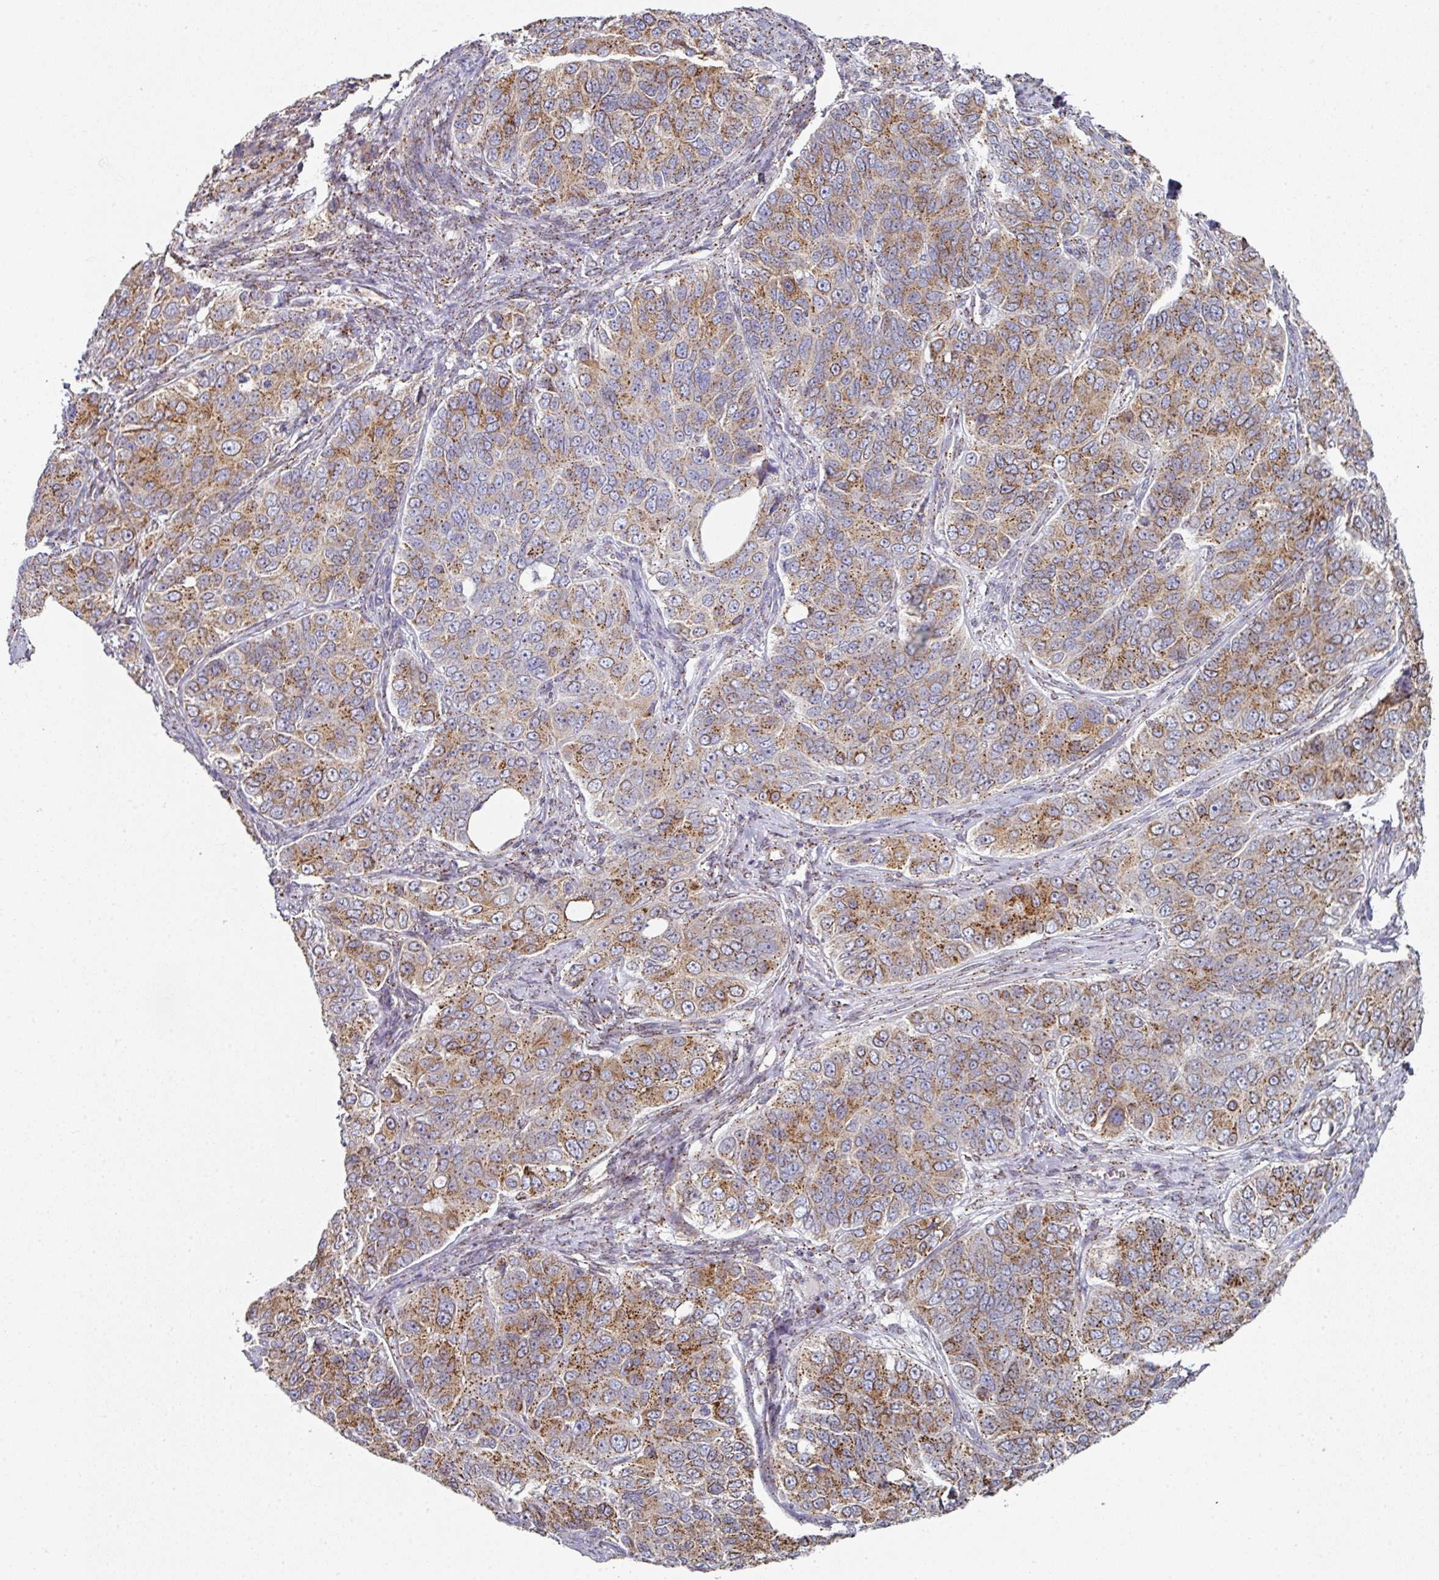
{"staining": {"intensity": "moderate", "quantity": ">75%", "location": "cytoplasmic/membranous"}, "tissue": "ovarian cancer", "cell_type": "Tumor cells", "image_type": "cancer", "snomed": [{"axis": "morphology", "description": "Carcinoma, endometroid"}, {"axis": "topography", "description": "Ovary"}], "caption": "Moderate cytoplasmic/membranous expression is seen in approximately >75% of tumor cells in endometroid carcinoma (ovarian).", "gene": "CCDC85B", "patient": {"sex": "female", "age": 51}}